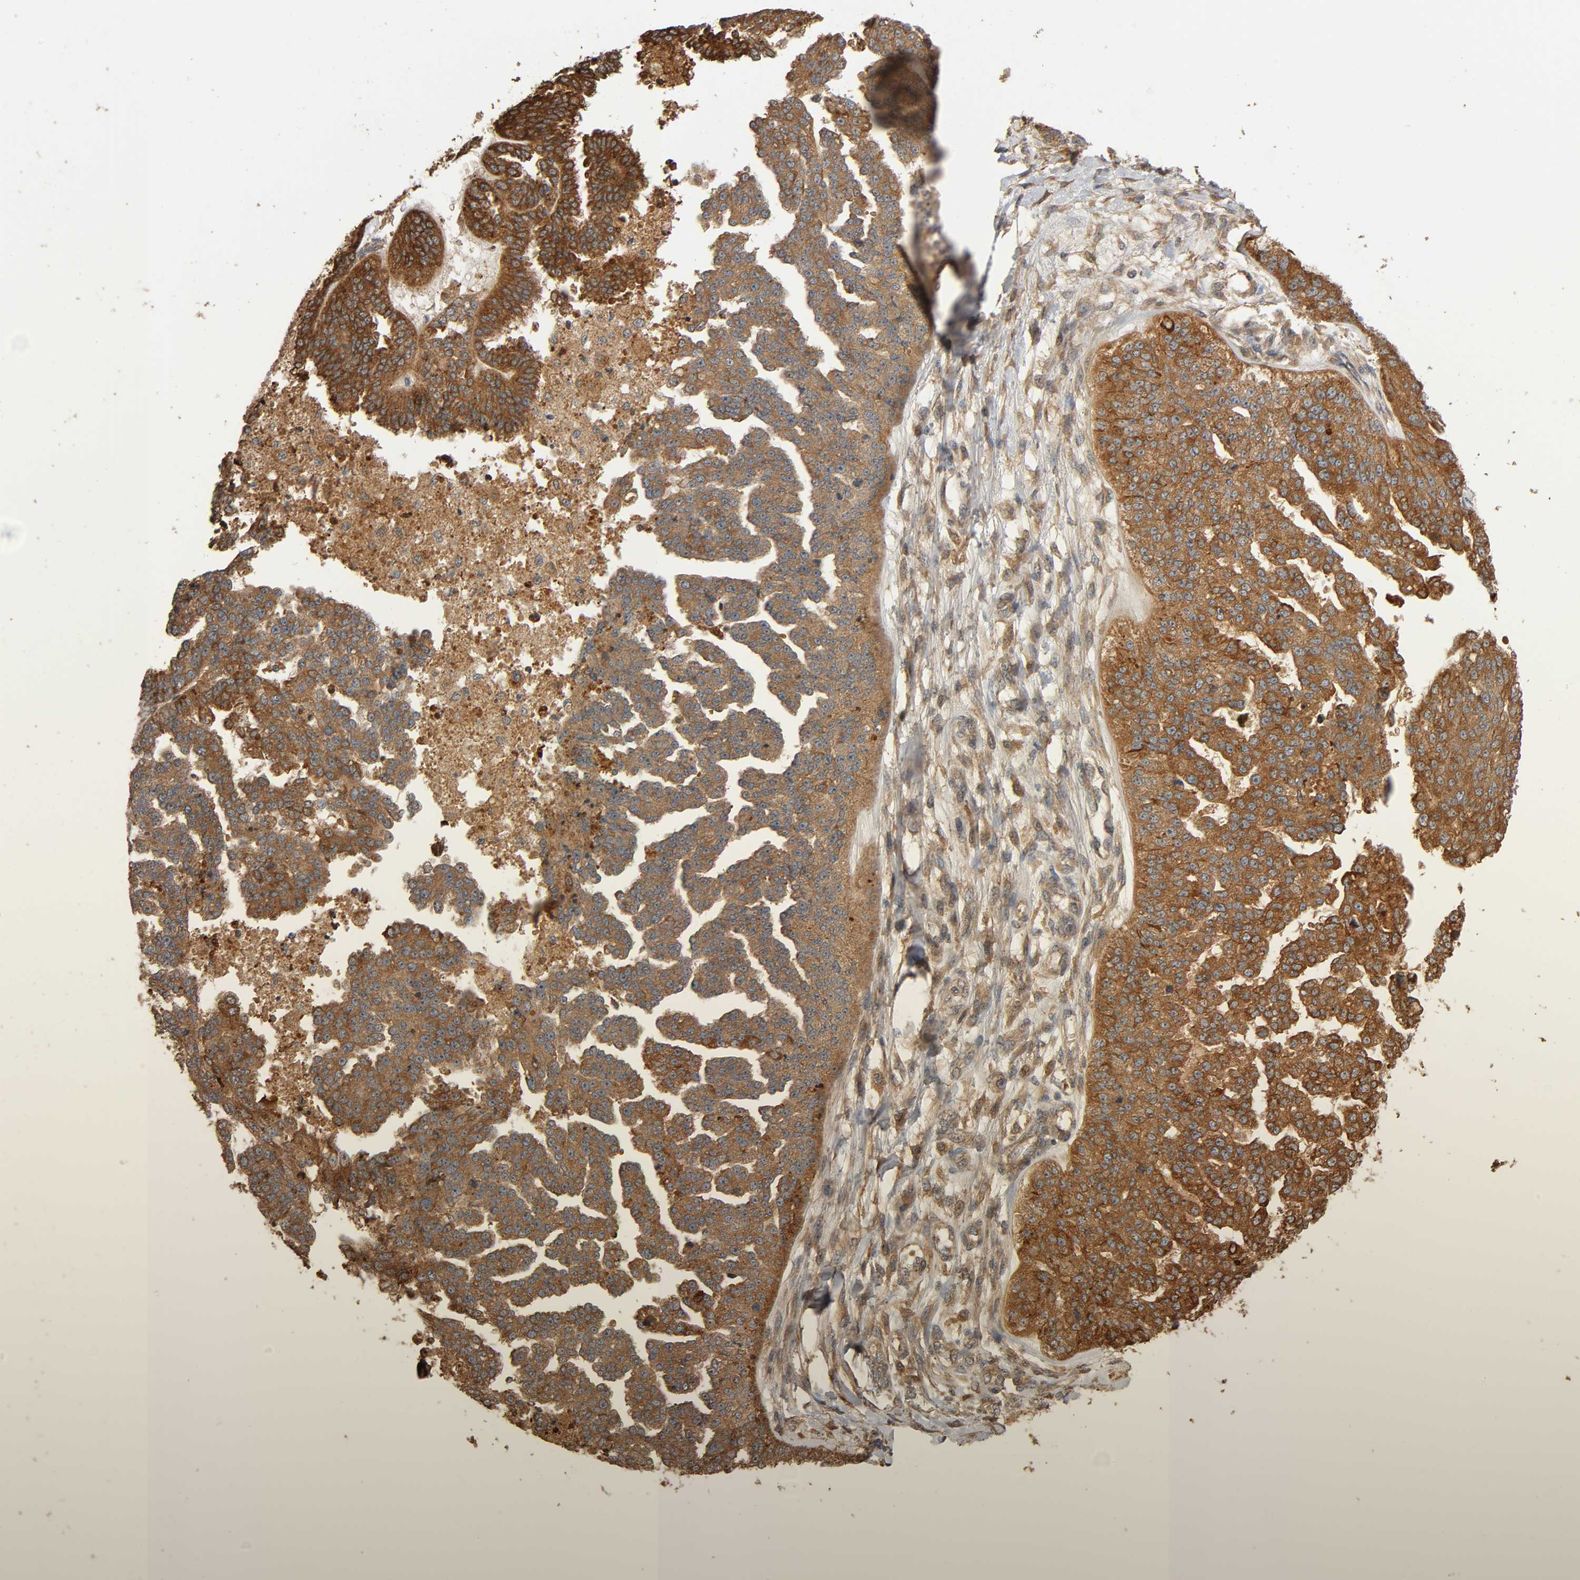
{"staining": {"intensity": "strong", "quantity": ">75%", "location": "cytoplasmic/membranous"}, "tissue": "ovarian cancer", "cell_type": "Tumor cells", "image_type": "cancer", "snomed": [{"axis": "morphology", "description": "Cystadenocarcinoma, serous, NOS"}, {"axis": "topography", "description": "Ovary"}], "caption": "Immunohistochemical staining of ovarian cancer reveals high levels of strong cytoplasmic/membranous positivity in approximately >75% of tumor cells.", "gene": "MAP3K8", "patient": {"sex": "female", "age": 58}}